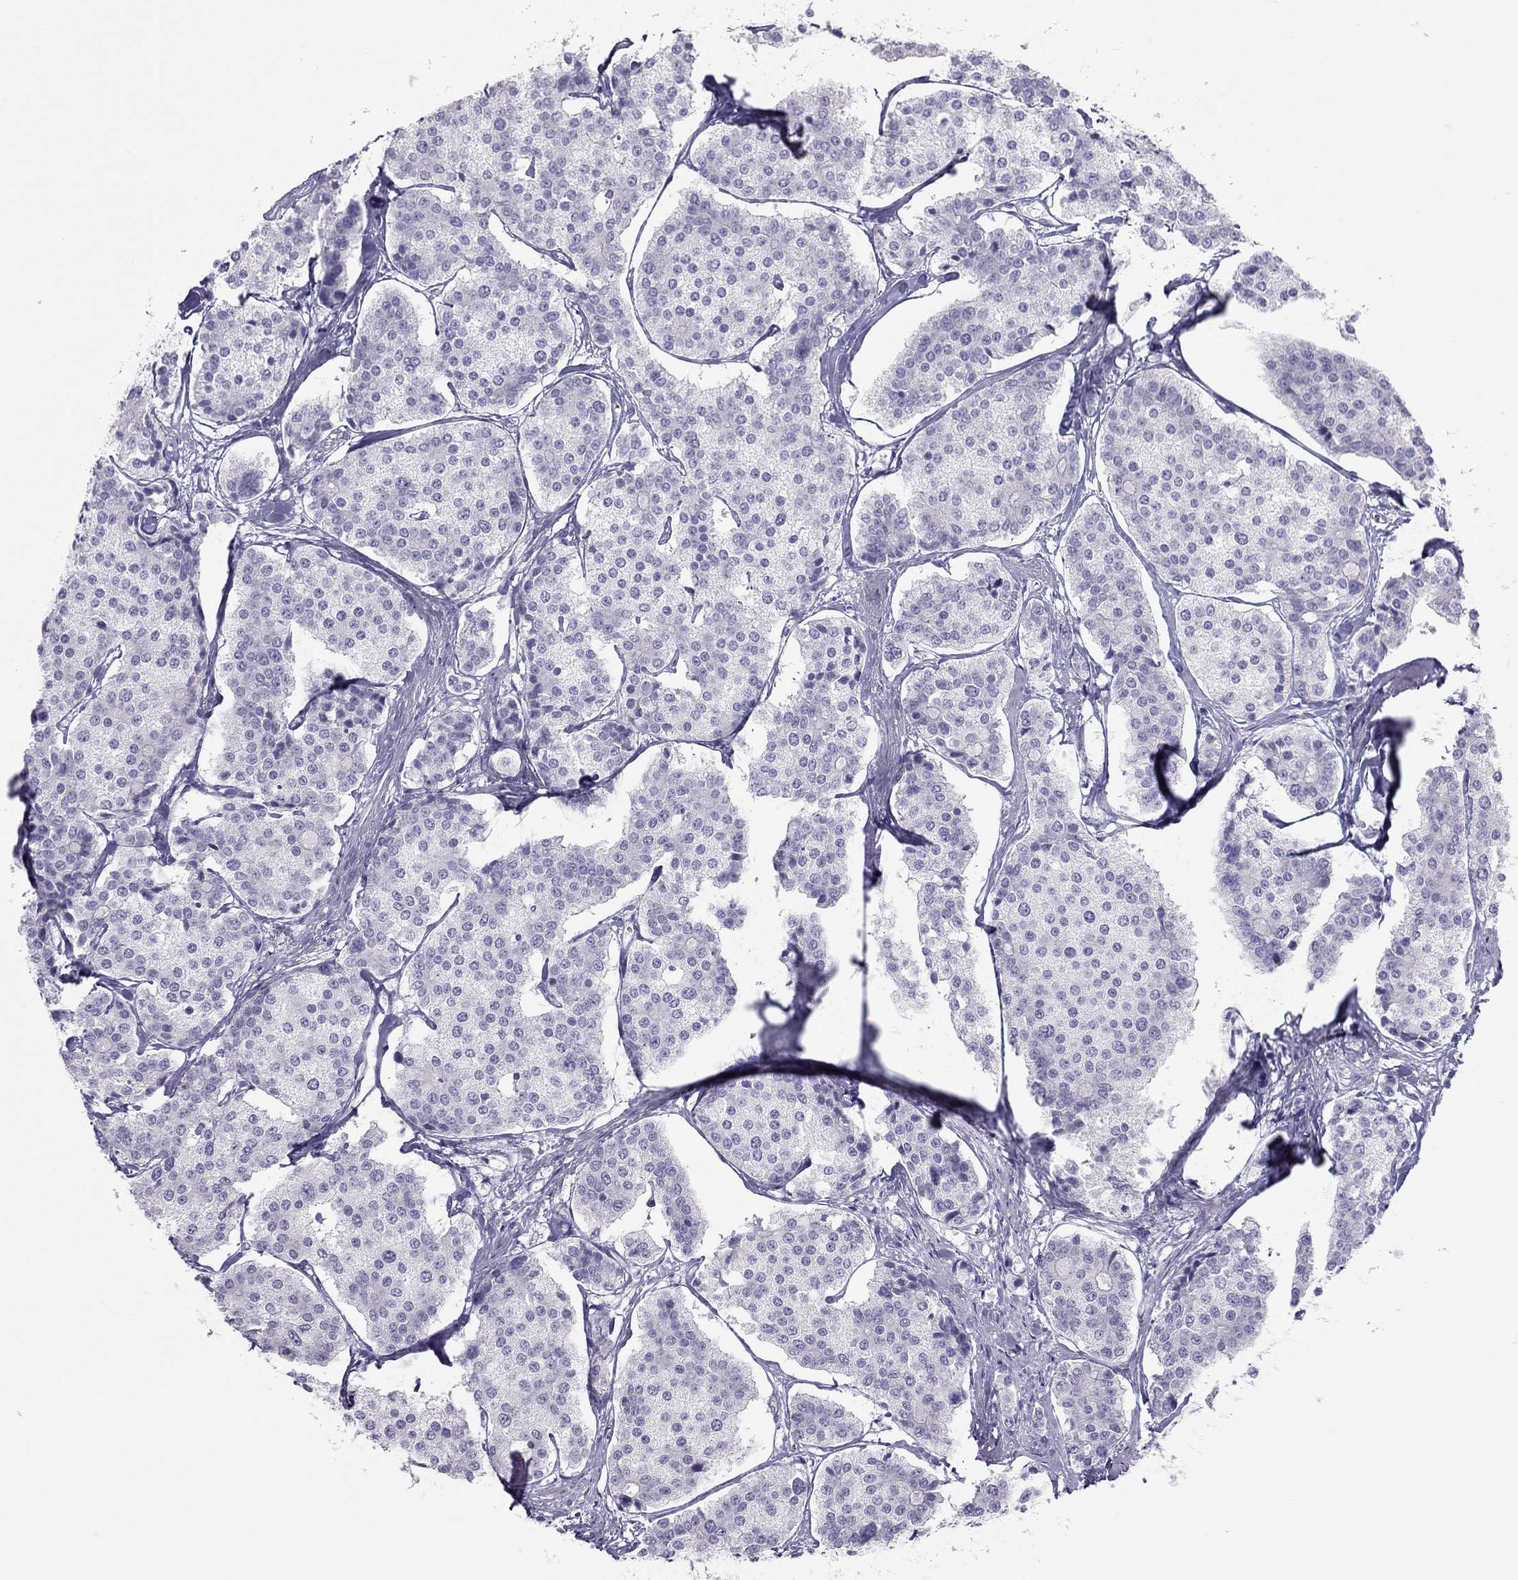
{"staining": {"intensity": "negative", "quantity": "none", "location": "none"}, "tissue": "carcinoid", "cell_type": "Tumor cells", "image_type": "cancer", "snomed": [{"axis": "morphology", "description": "Carcinoid, malignant, NOS"}, {"axis": "topography", "description": "Small intestine"}], "caption": "Tumor cells are negative for protein expression in human carcinoid (malignant).", "gene": "SPATA12", "patient": {"sex": "female", "age": 65}}